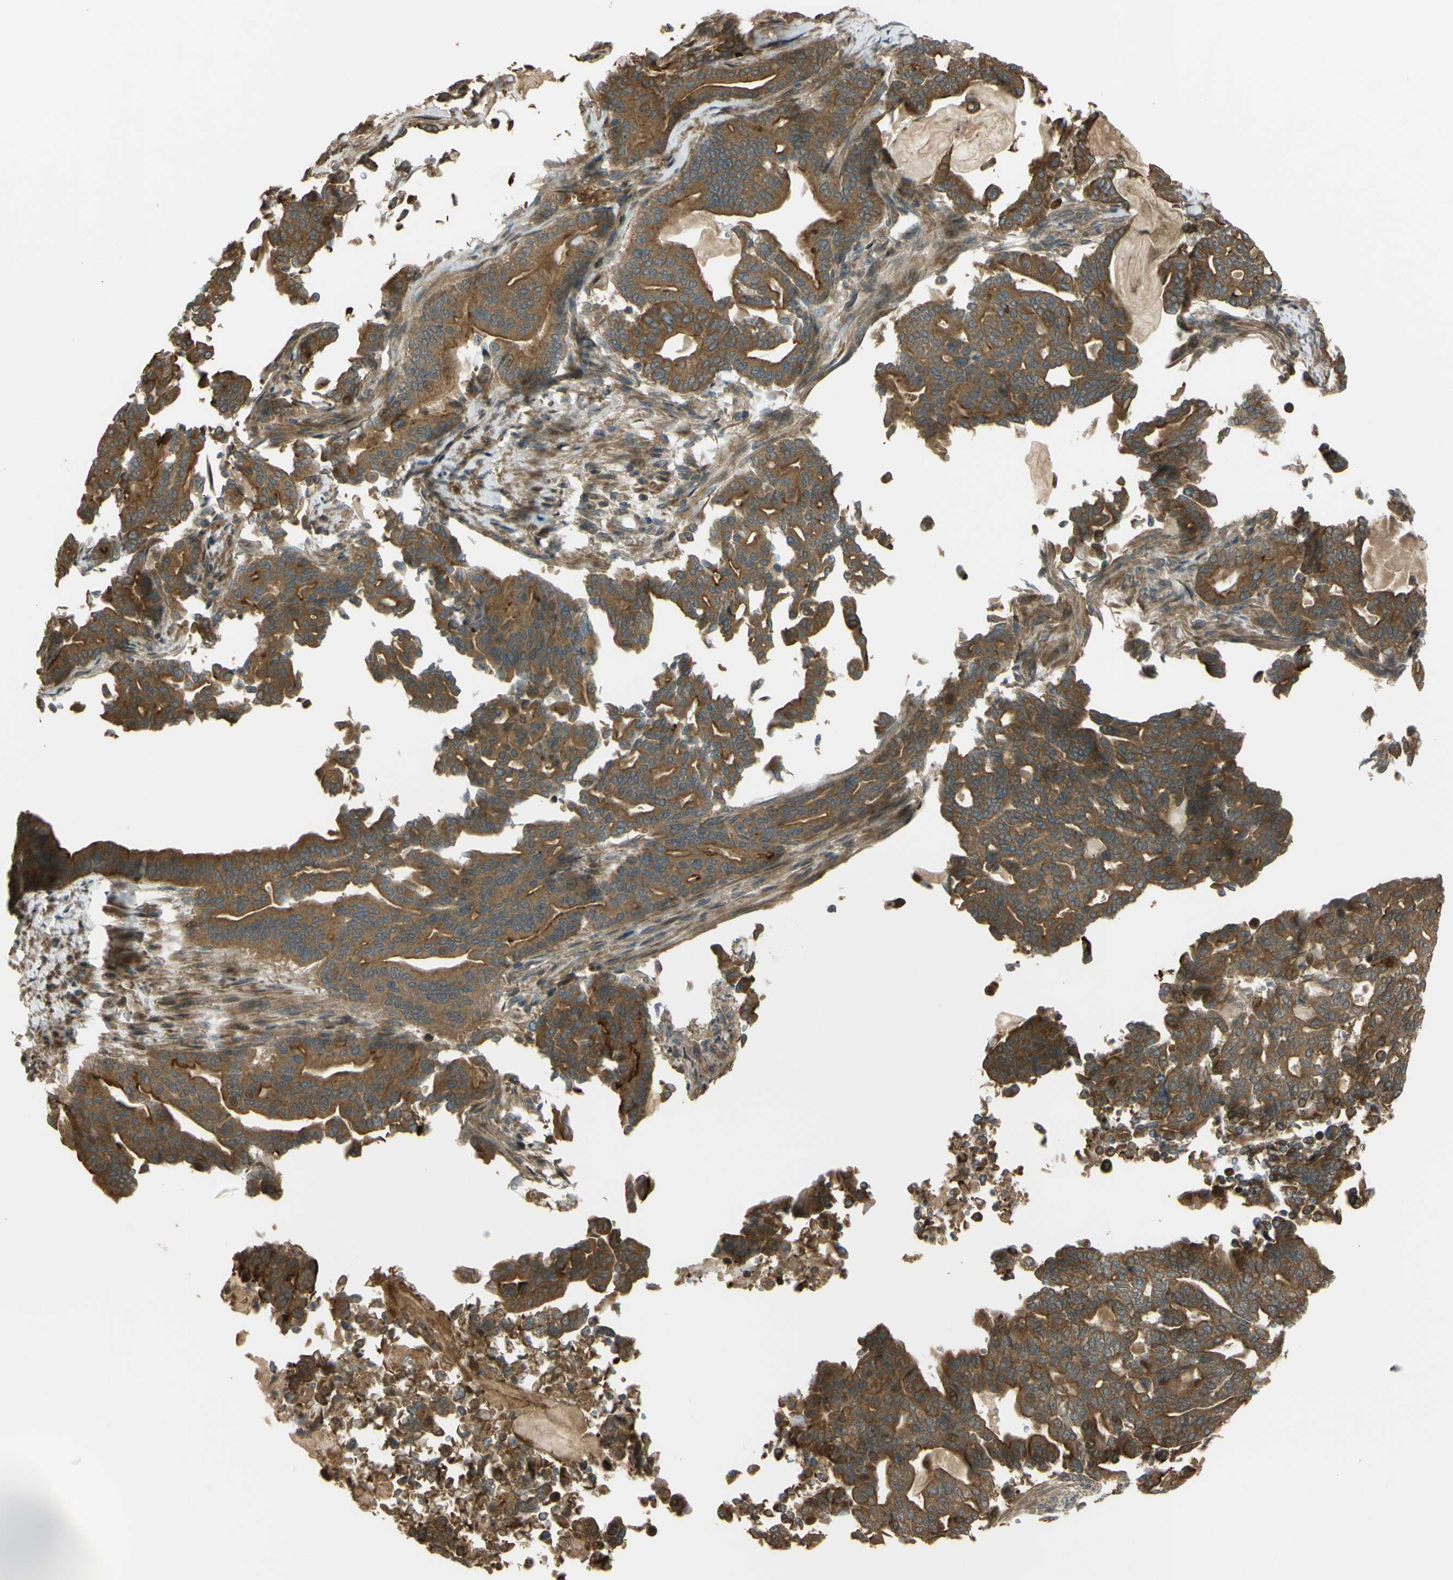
{"staining": {"intensity": "moderate", "quantity": ">75%", "location": "cytoplasmic/membranous"}, "tissue": "pancreatic cancer", "cell_type": "Tumor cells", "image_type": "cancer", "snomed": [{"axis": "morphology", "description": "Adenocarcinoma, NOS"}, {"axis": "topography", "description": "Pancreas"}], "caption": "A photomicrograph showing moderate cytoplasmic/membranous staining in approximately >75% of tumor cells in pancreatic adenocarcinoma, as visualized by brown immunohistochemical staining.", "gene": "FLII", "patient": {"sex": "male", "age": 63}}